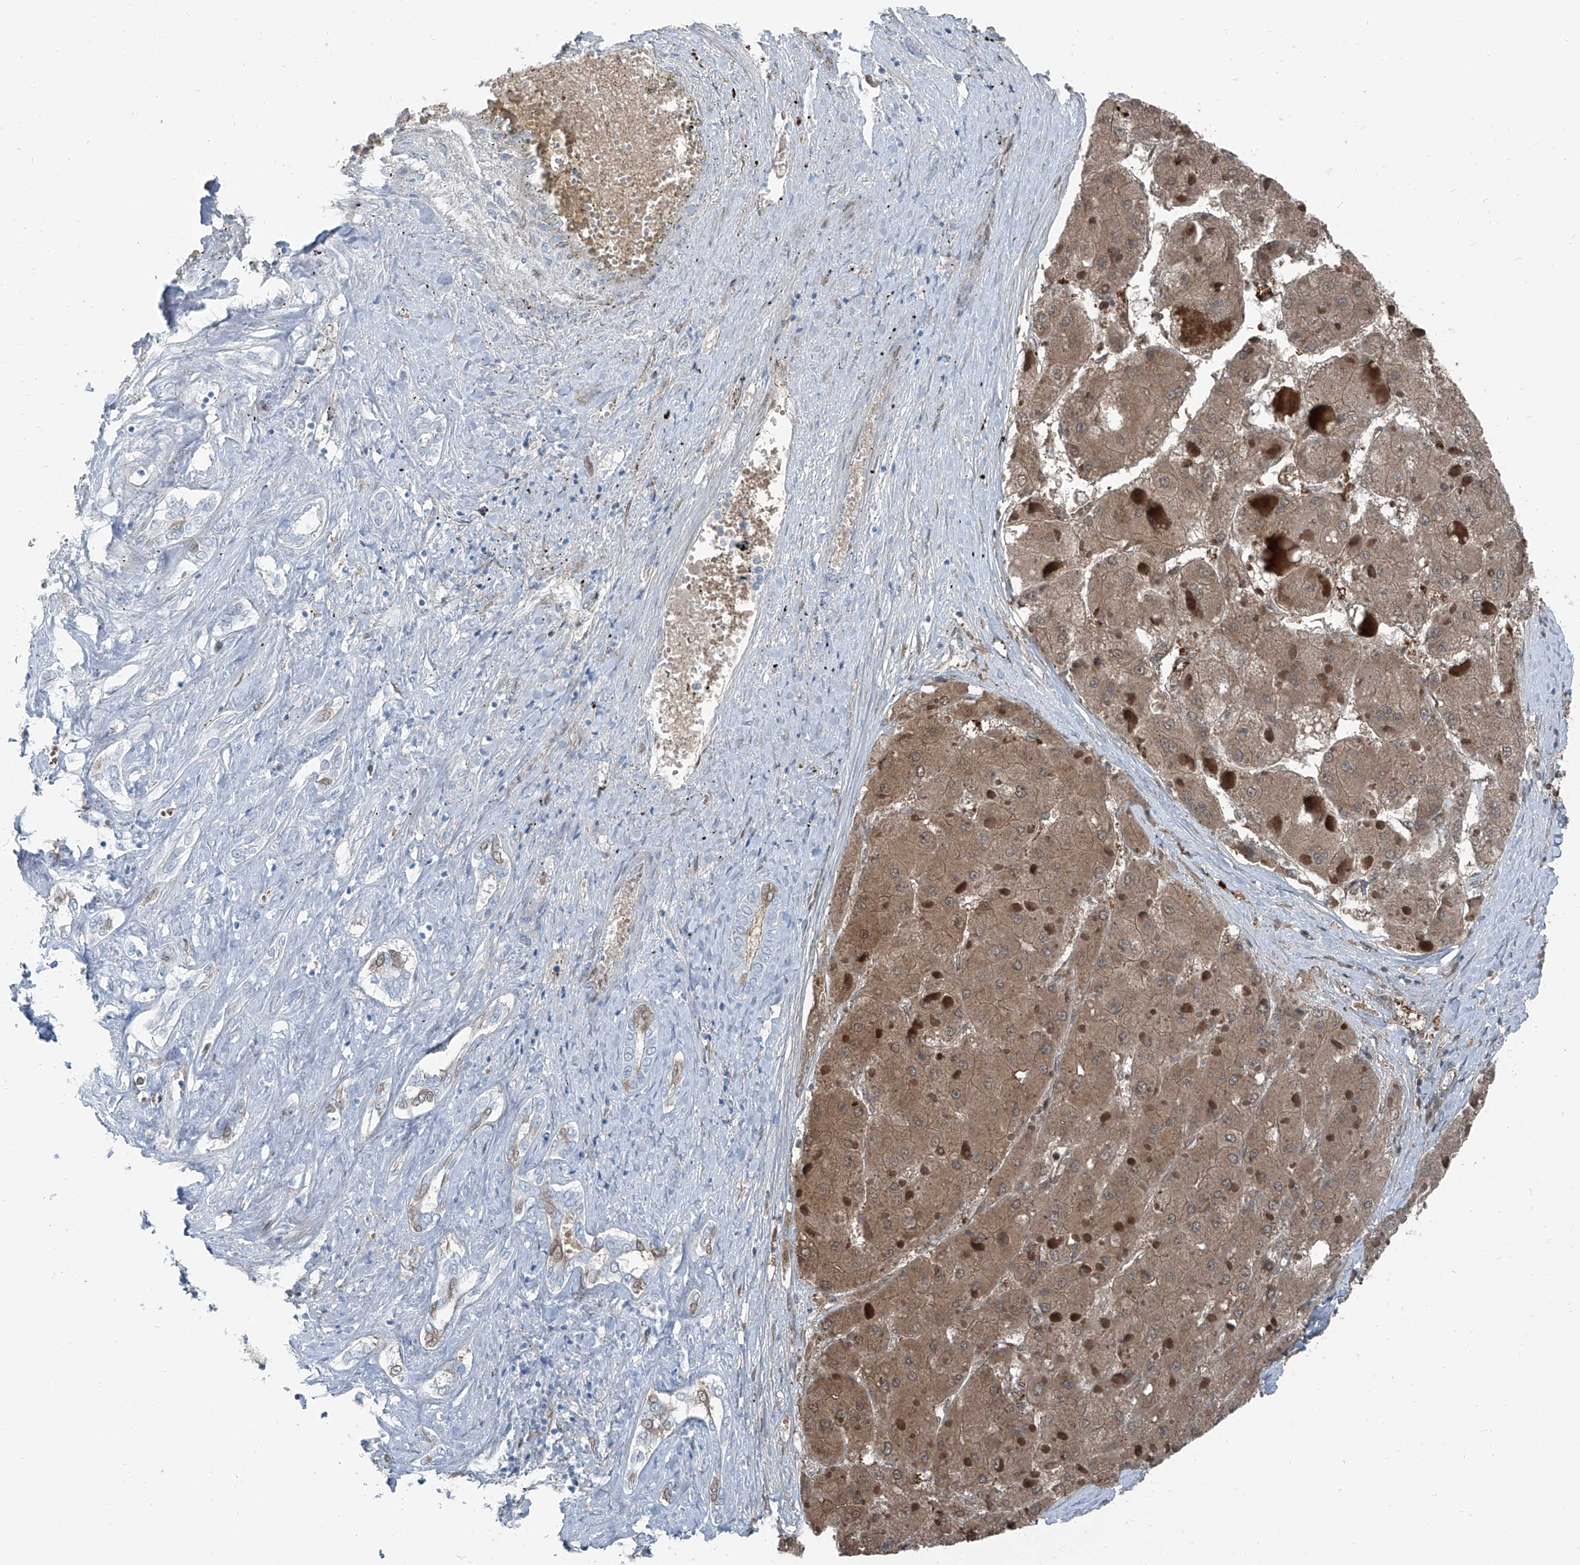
{"staining": {"intensity": "moderate", "quantity": ">75%", "location": "cytoplasmic/membranous"}, "tissue": "liver cancer", "cell_type": "Tumor cells", "image_type": "cancer", "snomed": [{"axis": "morphology", "description": "Carcinoma, Hepatocellular, NOS"}, {"axis": "topography", "description": "Liver"}], "caption": "Human hepatocellular carcinoma (liver) stained with a brown dye shows moderate cytoplasmic/membranous positive expression in about >75% of tumor cells.", "gene": "RGN", "patient": {"sex": "female", "age": 73}}